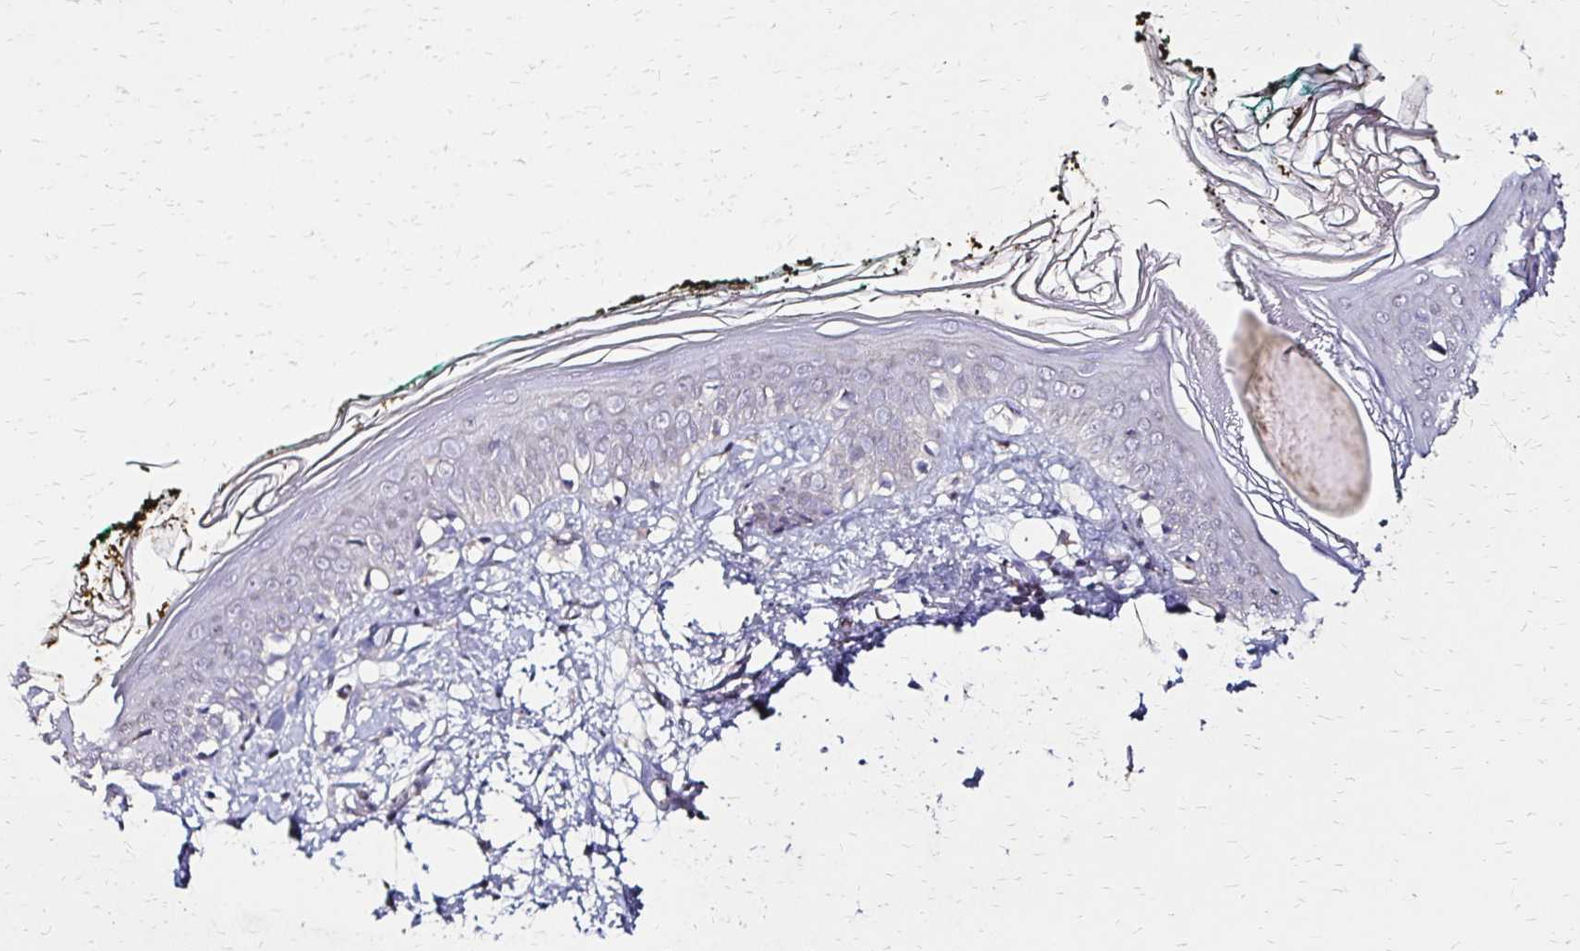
{"staining": {"intensity": "negative", "quantity": "none", "location": "none"}, "tissue": "skin", "cell_type": "Fibroblasts", "image_type": "normal", "snomed": [{"axis": "morphology", "description": "Normal tissue, NOS"}, {"axis": "topography", "description": "Skin"}], "caption": "Immunohistochemistry of normal human skin demonstrates no expression in fibroblasts.", "gene": "PRIMA1", "patient": {"sex": "female", "age": 34}}